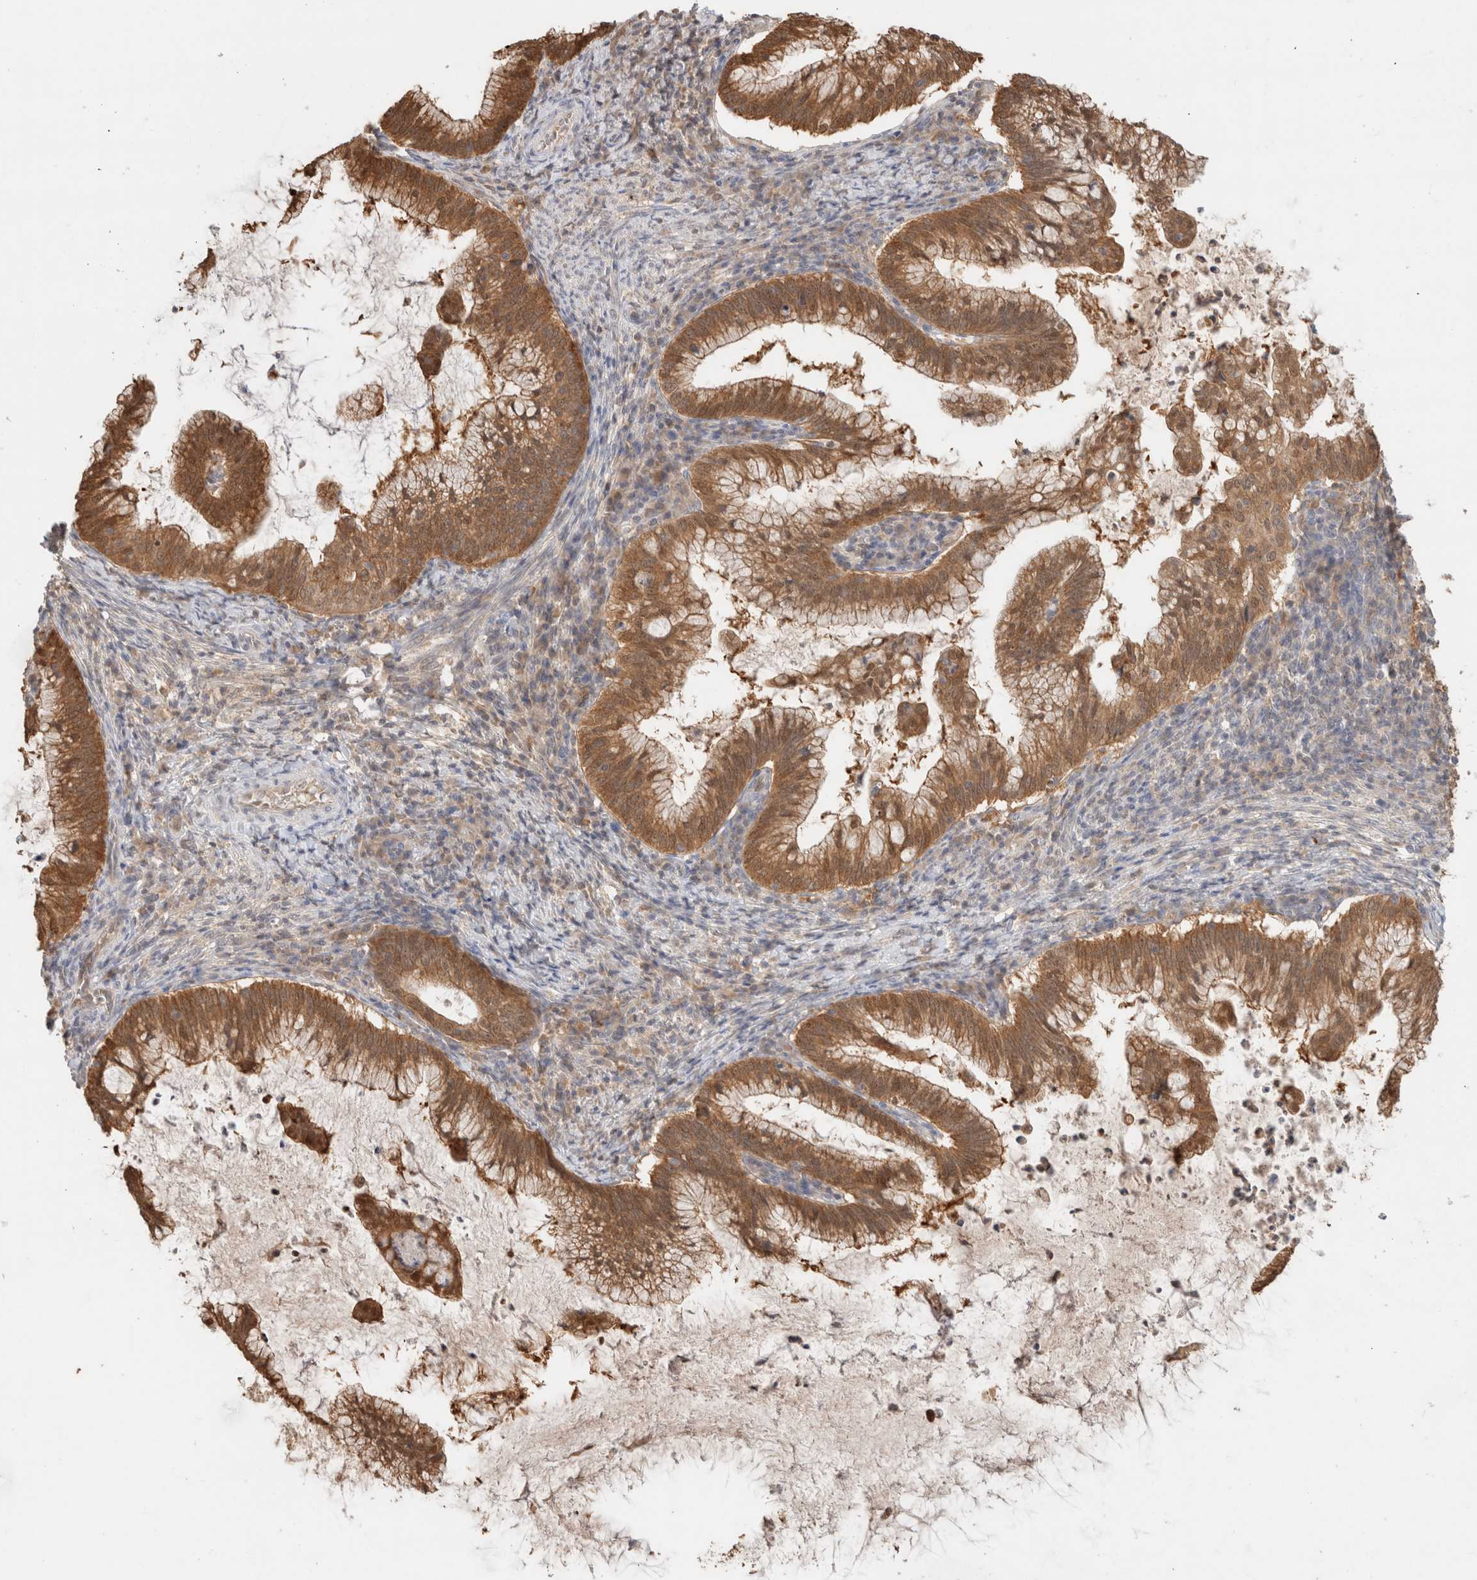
{"staining": {"intensity": "moderate", "quantity": ">75%", "location": "cytoplasmic/membranous,nuclear"}, "tissue": "cervical cancer", "cell_type": "Tumor cells", "image_type": "cancer", "snomed": [{"axis": "morphology", "description": "Adenocarcinoma, NOS"}, {"axis": "topography", "description": "Cervix"}], "caption": "Immunohistochemical staining of cervical cancer shows medium levels of moderate cytoplasmic/membranous and nuclear protein staining in approximately >75% of tumor cells. Nuclei are stained in blue.", "gene": "CA13", "patient": {"sex": "female", "age": 36}}